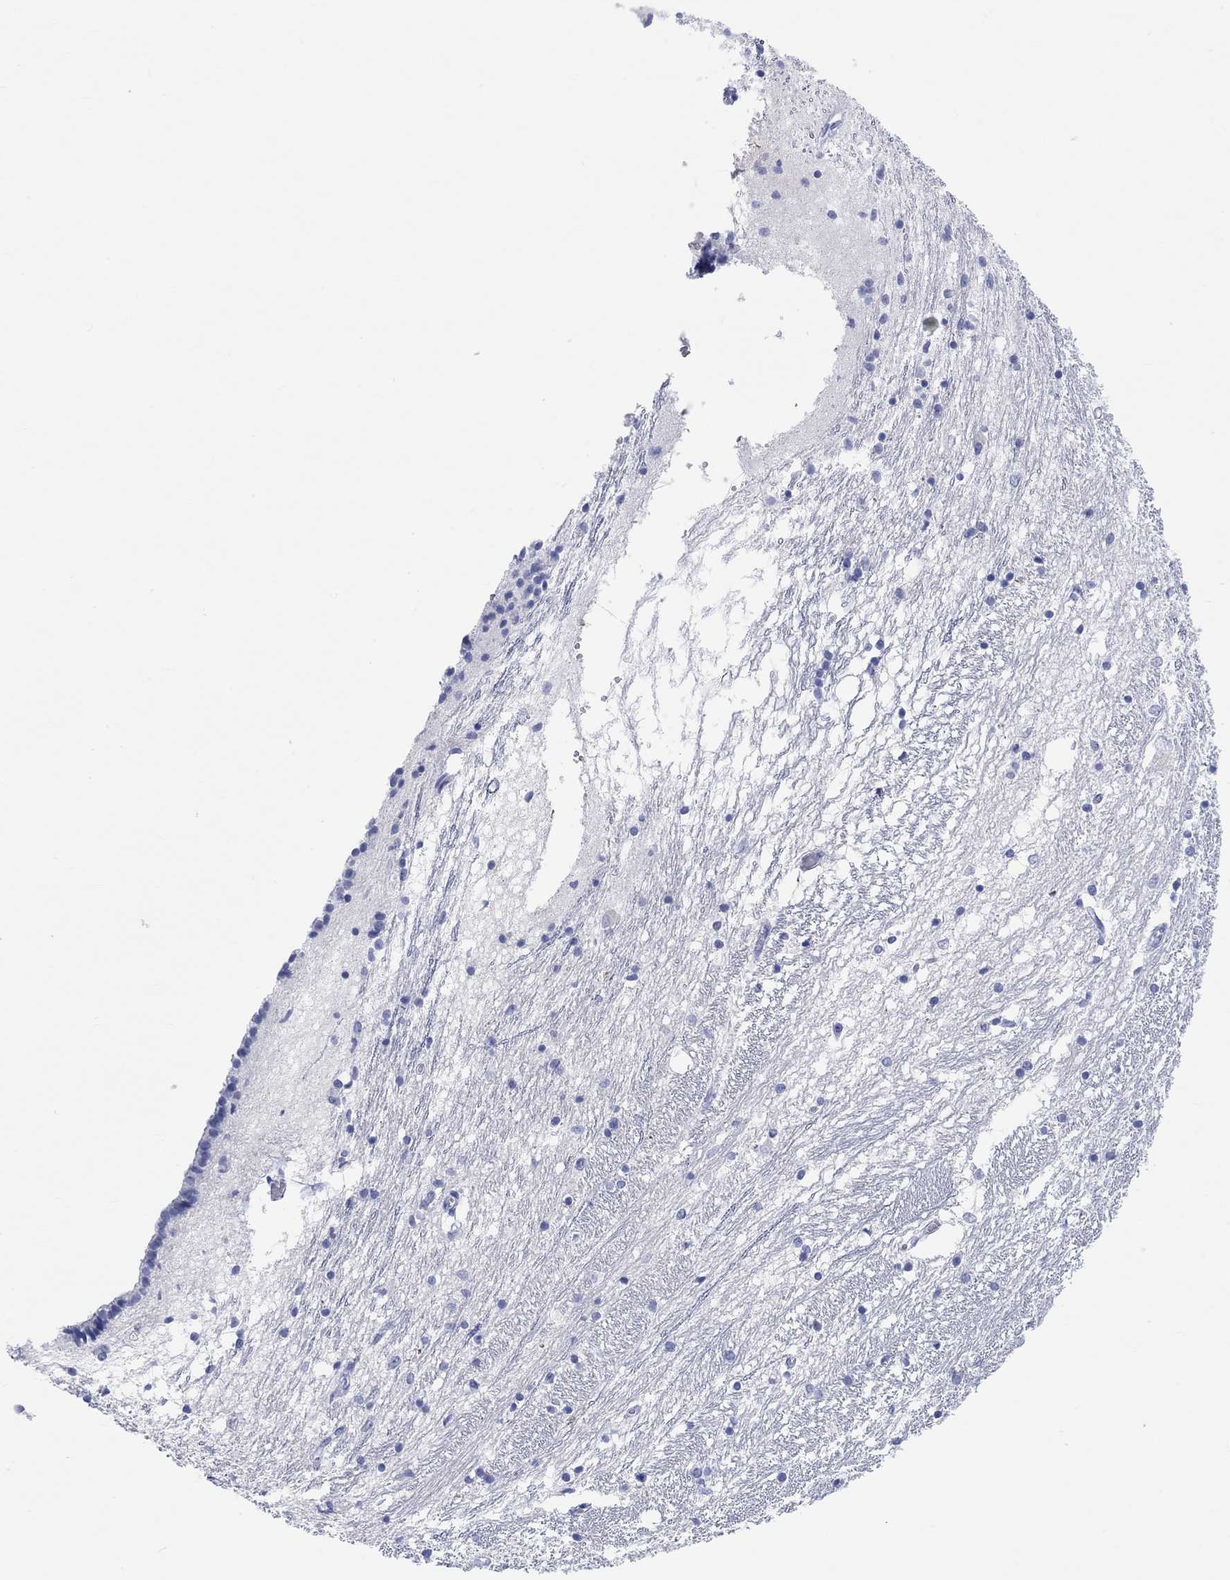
{"staining": {"intensity": "negative", "quantity": "none", "location": "none"}, "tissue": "caudate", "cell_type": "Glial cells", "image_type": "normal", "snomed": [{"axis": "morphology", "description": "Normal tissue, NOS"}, {"axis": "topography", "description": "Lateral ventricle wall"}], "caption": "This histopathology image is of benign caudate stained with immunohistochemistry to label a protein in brown with the nuclei are counter-stained blue. There is no expression in glial cells.", "gene": "XIRP2", "patient": {"sex": "female", "age": 71}}